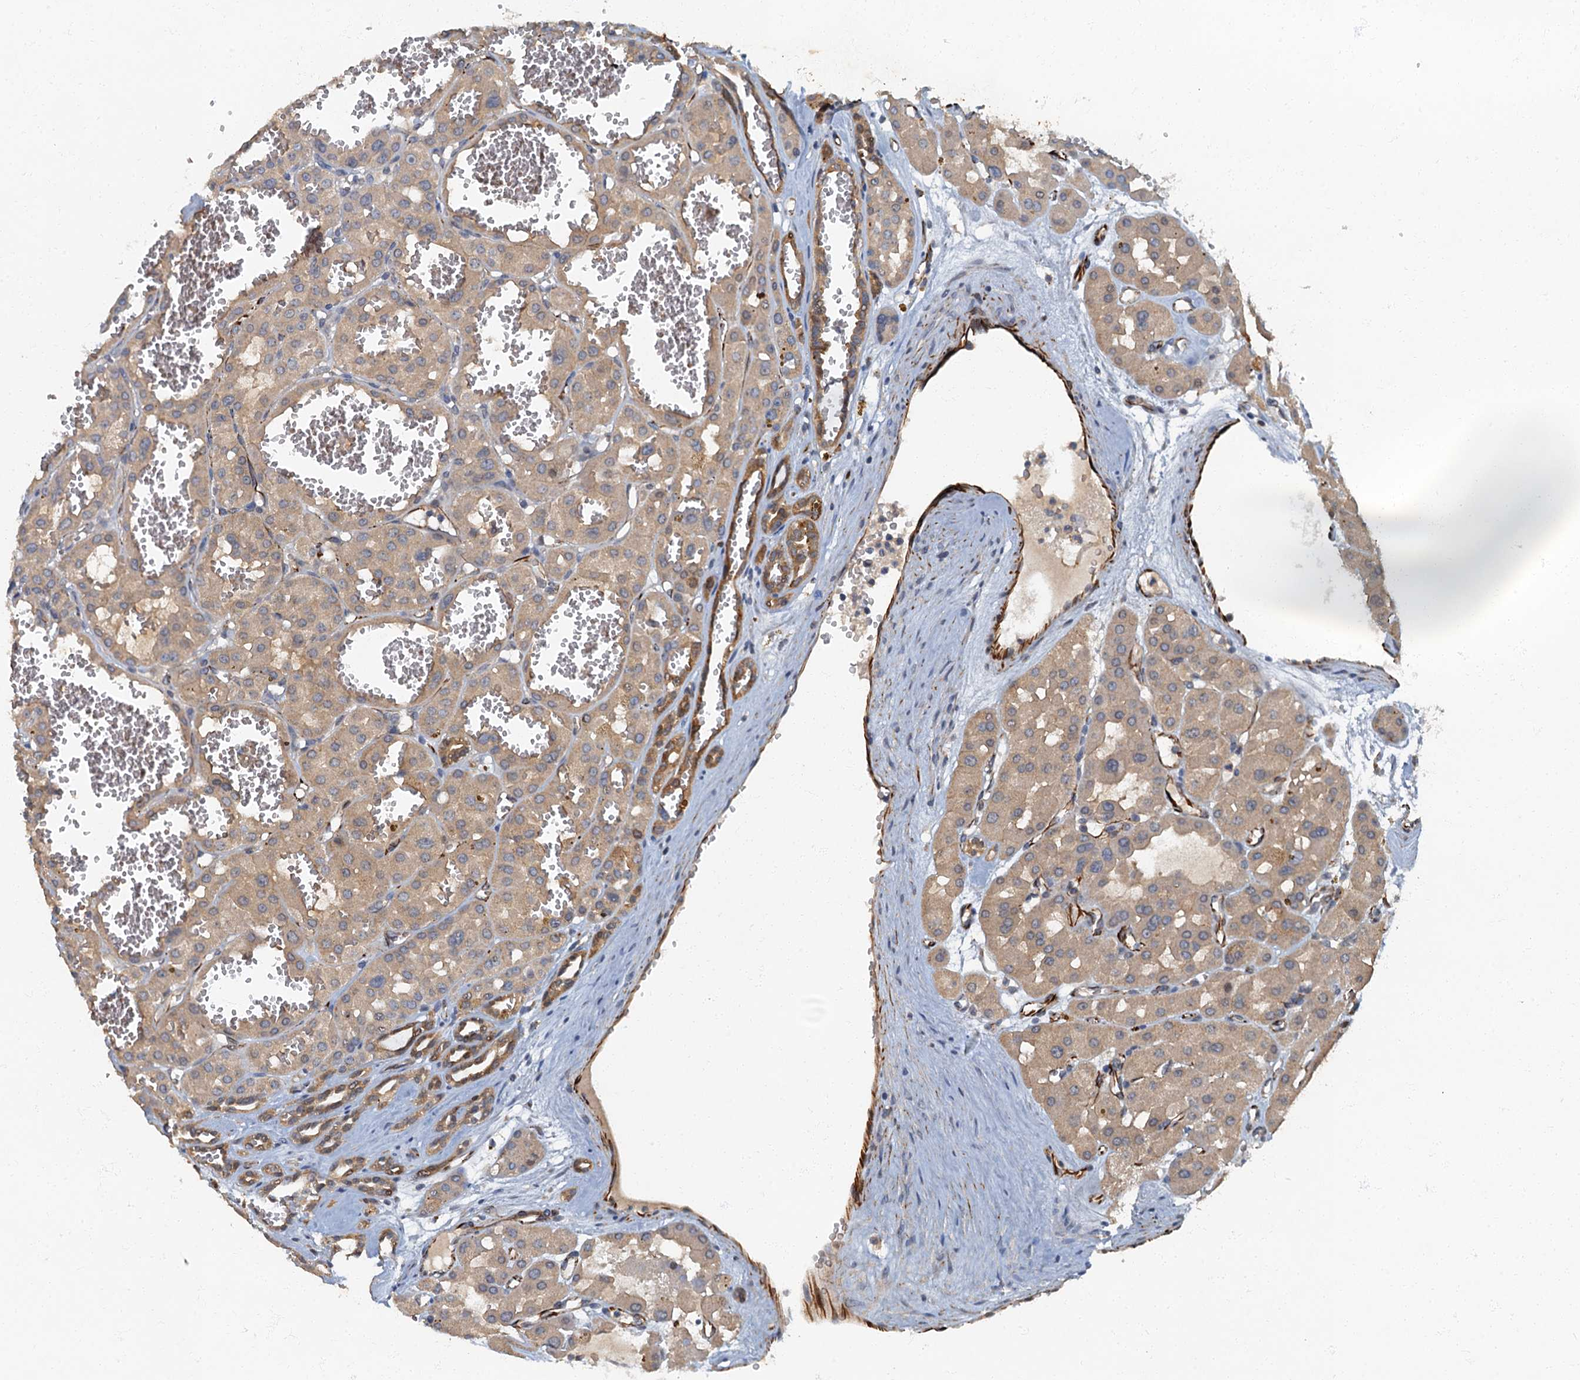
{"staining": {"intensity": "weak", "quantity": ">75%", "location": "cytoplasmic/membranous"}, "tissue": "renal cancer", "cell_type": "Tumor cells", "image_type": "cancer", "snomed": [{"axis": "morphology", "description": "Carcinoma, NOS"}, {"axis": "topography", "description": "Kidney"}], "caption": "Immunohistochemical staining of human carcinoma (renal) exhibits low levels of weak cytoplasmic/membranous positivity in about >75% of tumor cells.", "gene": "ARL11", "patient": {"sex": "female", "age": 75}}